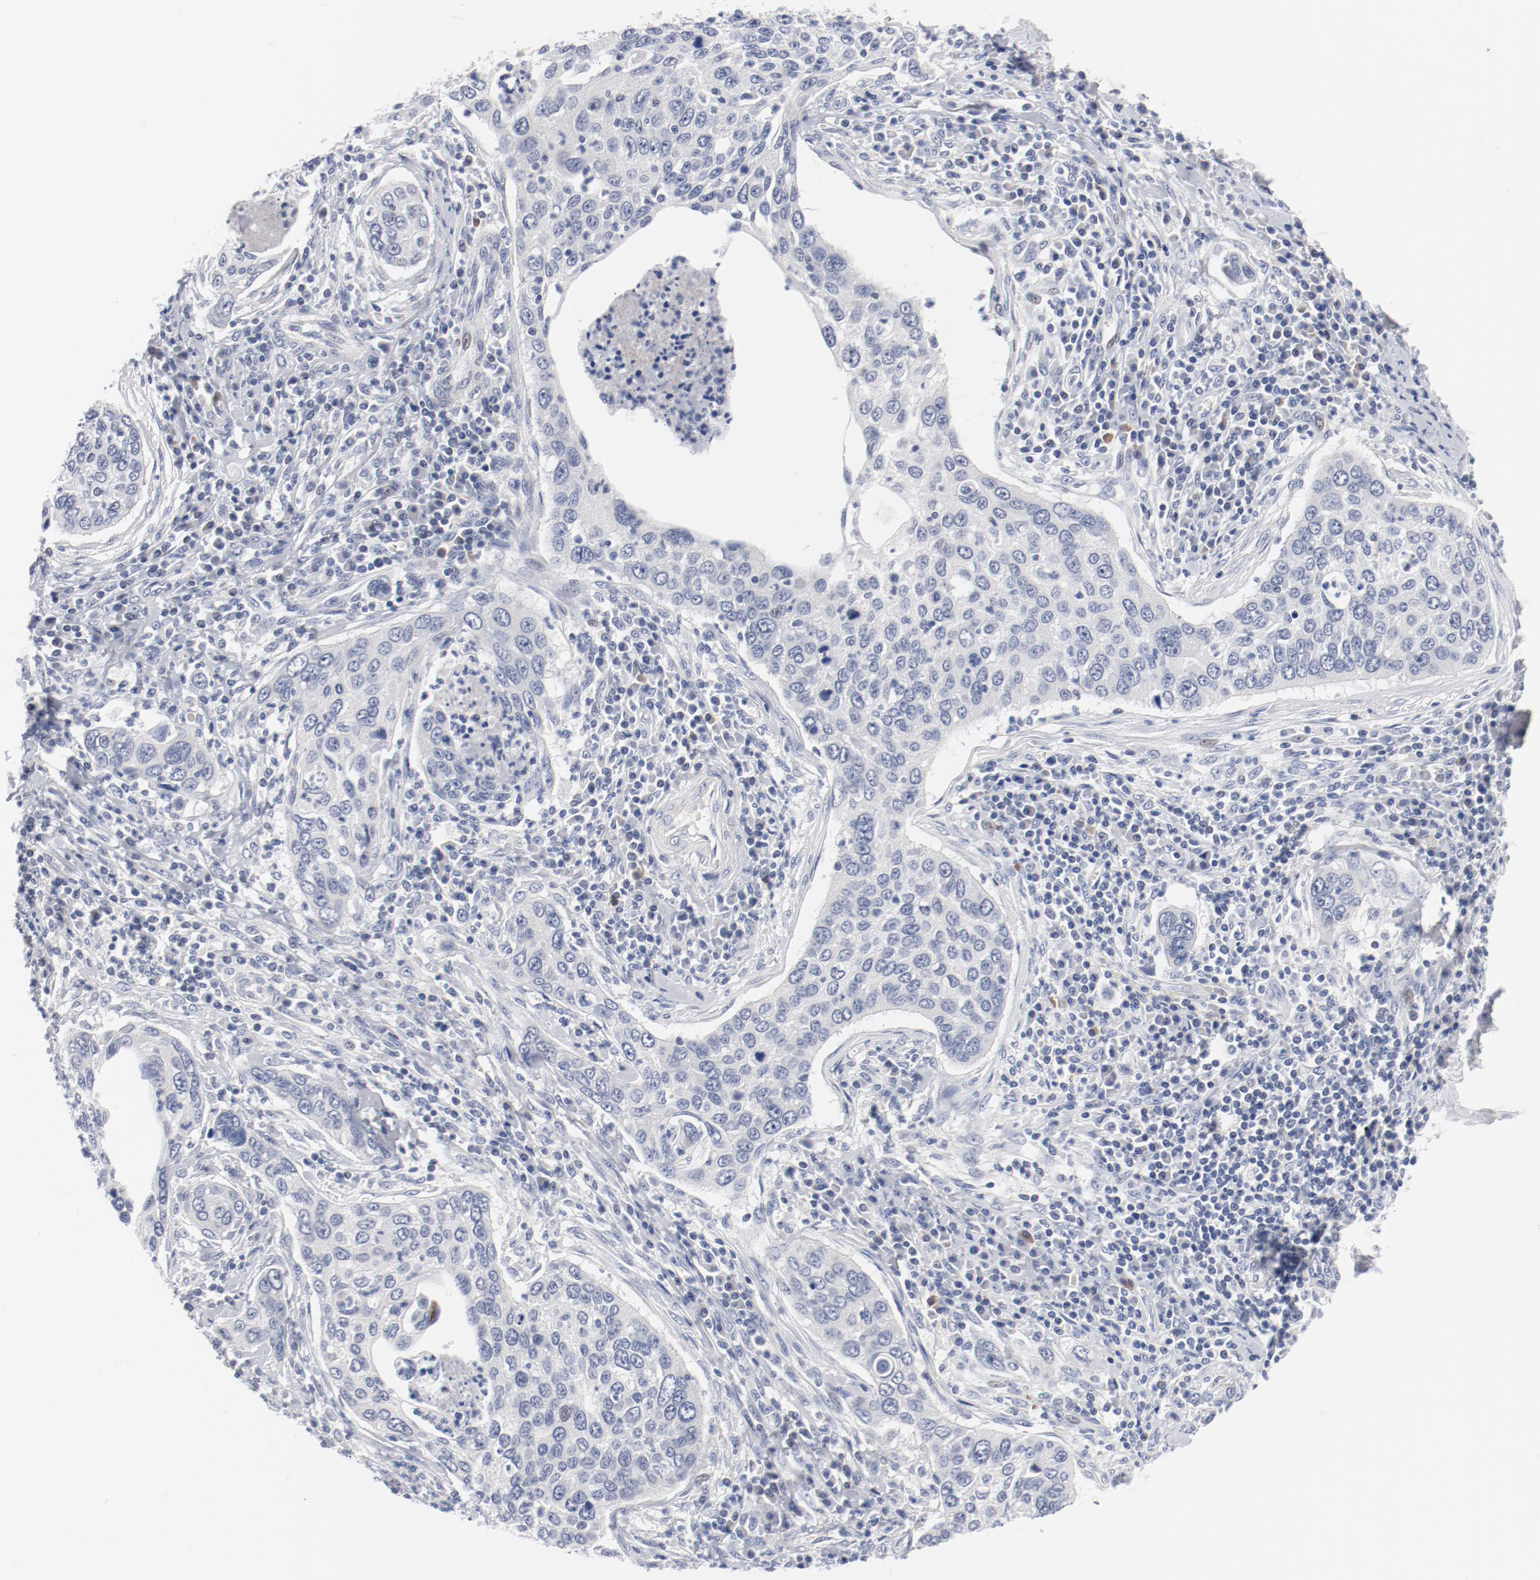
{"staining": {"intensity": "negative", "quantity": "none", "location": "none"}, "tissue": "cervical cancer", "cell_type": "Tumor cells", "image_type": "cancer", "snomed": [{"axis": "morphology", "description": "Squamous cell carcinoma, NOS"}, {"axis": "topography", "description": "Cervix"}], "caption": "Immunohistochemical staining of human cervical cancer shows no significant positivity in tumor cells. Brightfield microscopy of immunohistochemistry stained with DAB (3,3'-diaminobenzidine) (brown) and hematoxylin (blue), captured at high magnification.", "gene": "KCNK13", "patient": {"sex": "female", "age": 53}}